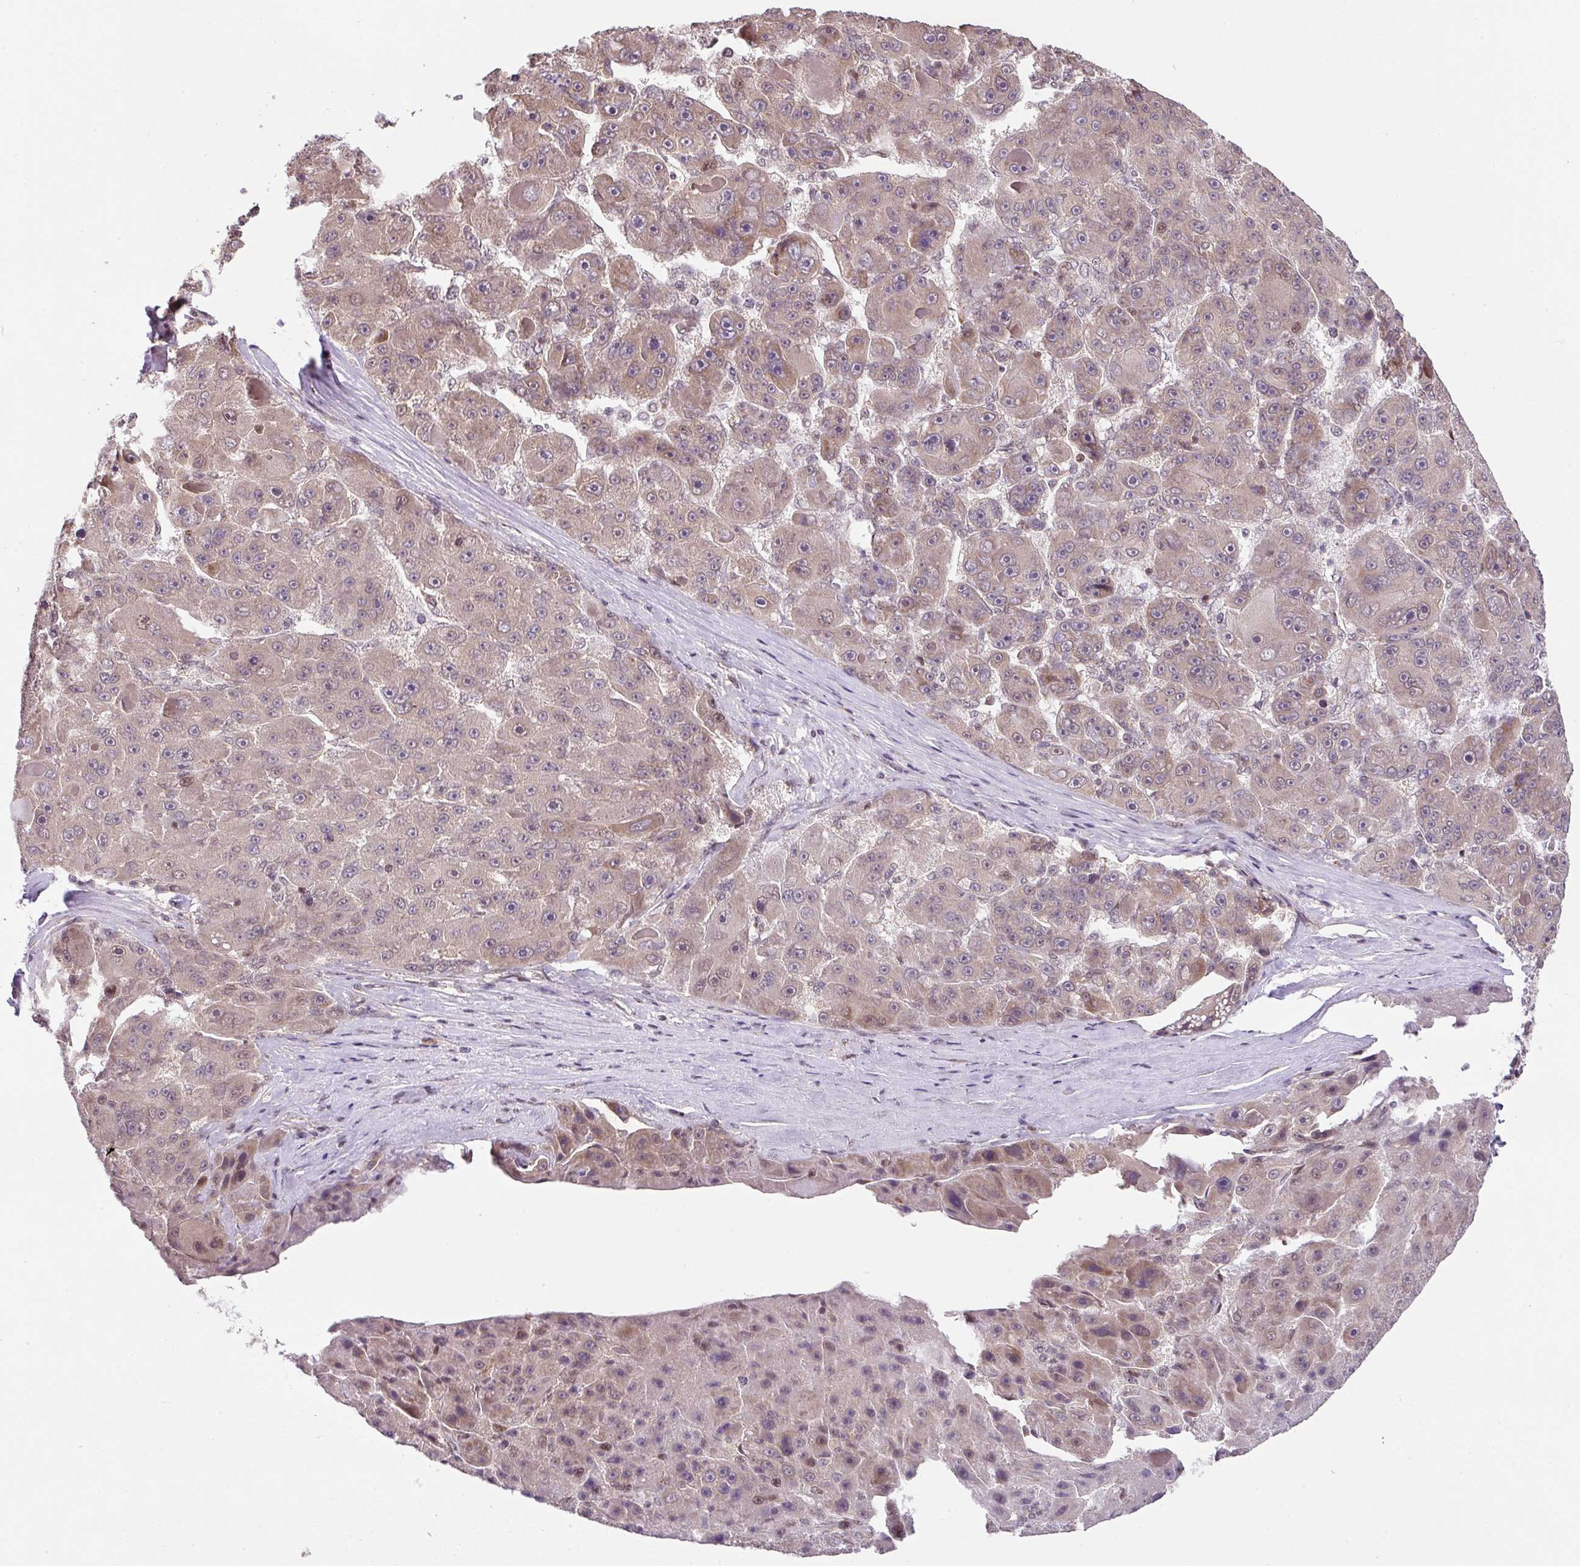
{"staining": {"intensity": "weak", "quantity": "25%-75%", "location": "cytoplasmic/membranous"}, "tissue": "liver cancer", "cell_type": "Tumor cells", "image_type": "cancer", "snomed": [{"axis": "morphology", "description": "Carcinoma, Hepatocellular, NOS"}, {"axis": "topography", "description": "Liver"}], "caption": "Approximately 25%-75% of tumor cells in liver cancer (hepatocellular carcinoma) demonstrate weak cytoplasmic/membranous protein positivity as visualized by brown immunohistochemical staining.", "gene": "PLK1", "patient": {"sex": "male", "age": 76}}